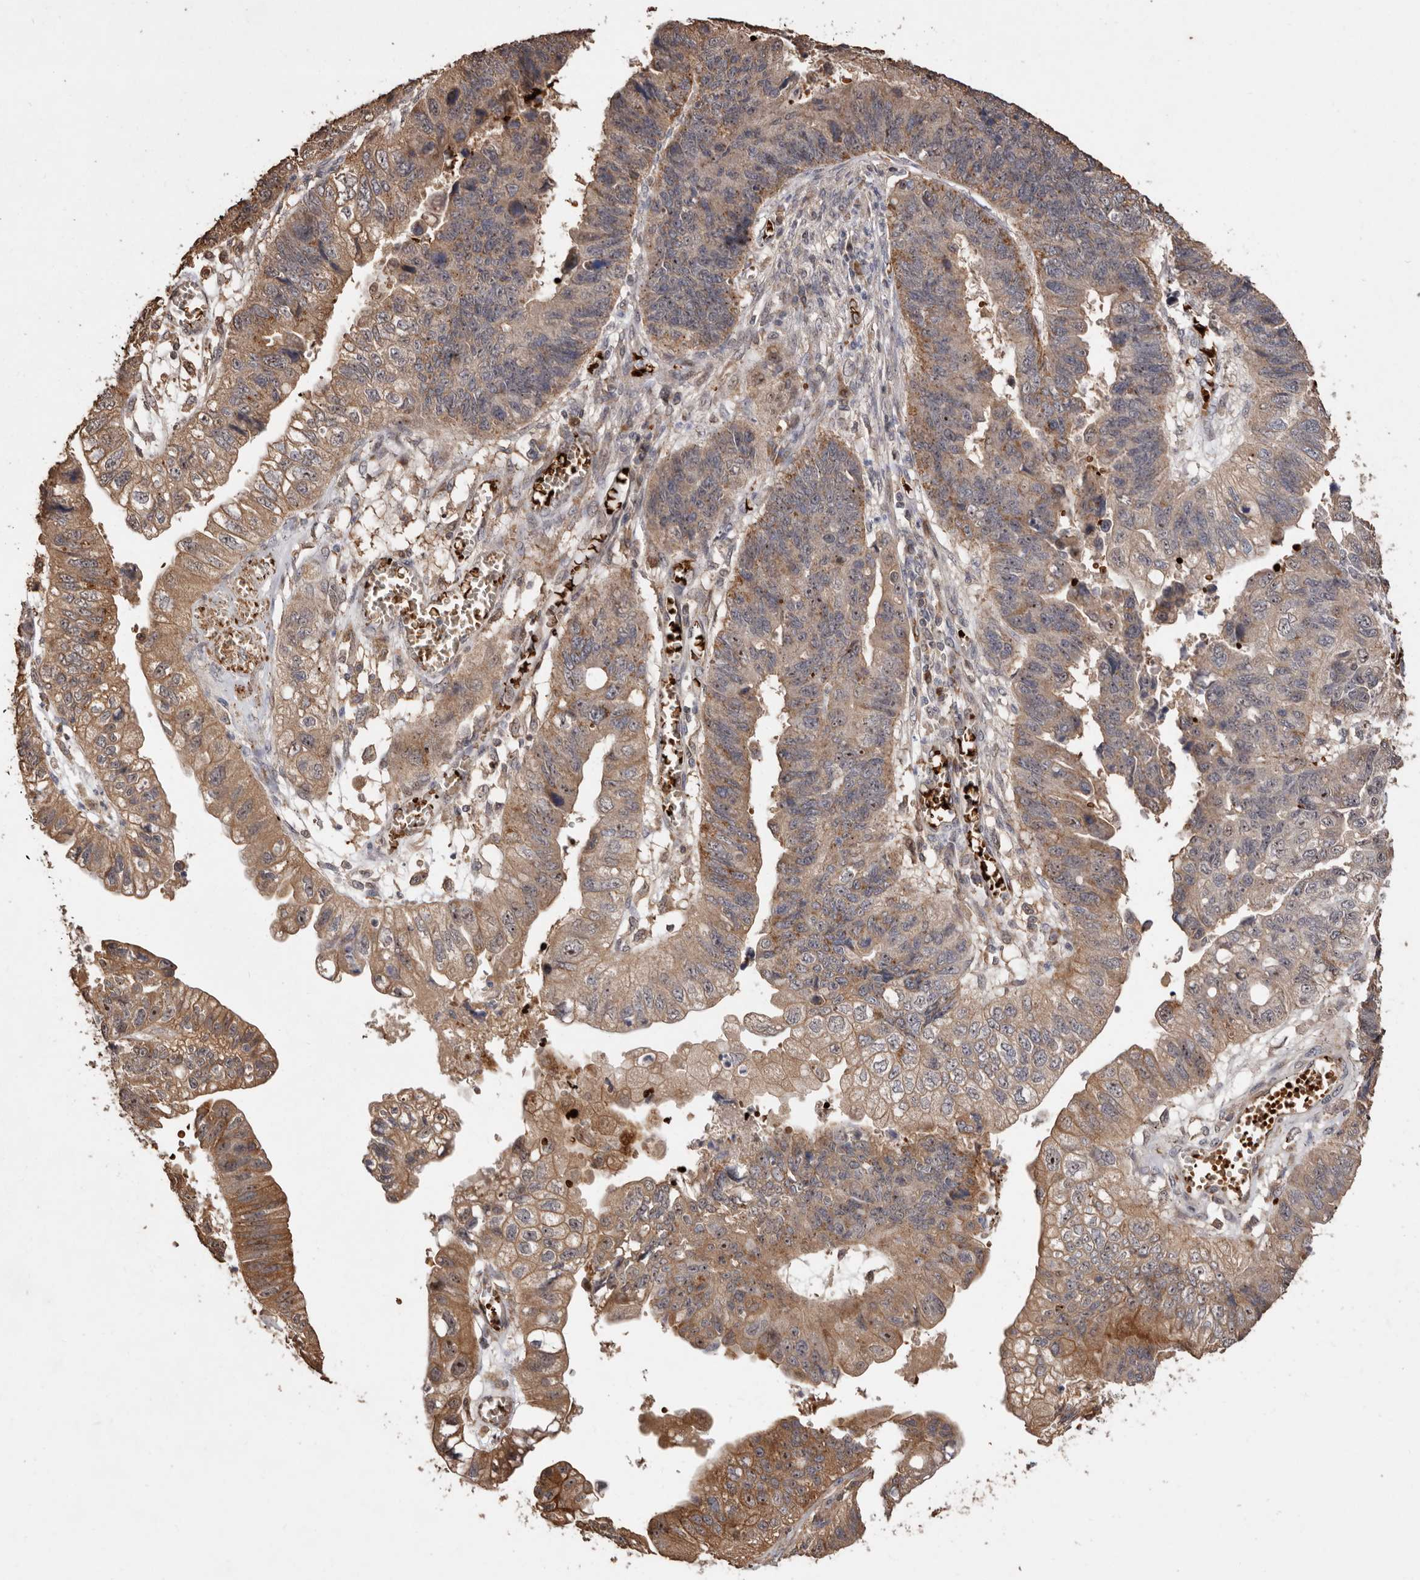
{"staining": {"intensity": "moderate", "quantity": ">75%", "location": "cytoplasmic/membranous"}, "tissue": "stomach cancer", "cell_type": "Tumor cells", "image_type": "cancer", "snomed": [{"axis": "morphology", "description": "Adenocarcinoma, NOS"}, {"axis": "topography", "description": "Stomach"}], "caption": "Immunohistochemistry (IHC) histopathology image of adenocarcinoma (stomach) stained for a protein (brown), which exhibits medium levels of moderate cytoplasmic/membranous expression in approximately >75% of tumor cells.", "gene": "GRAMD2A", "patient": {"sex": "male", "age": 59}}